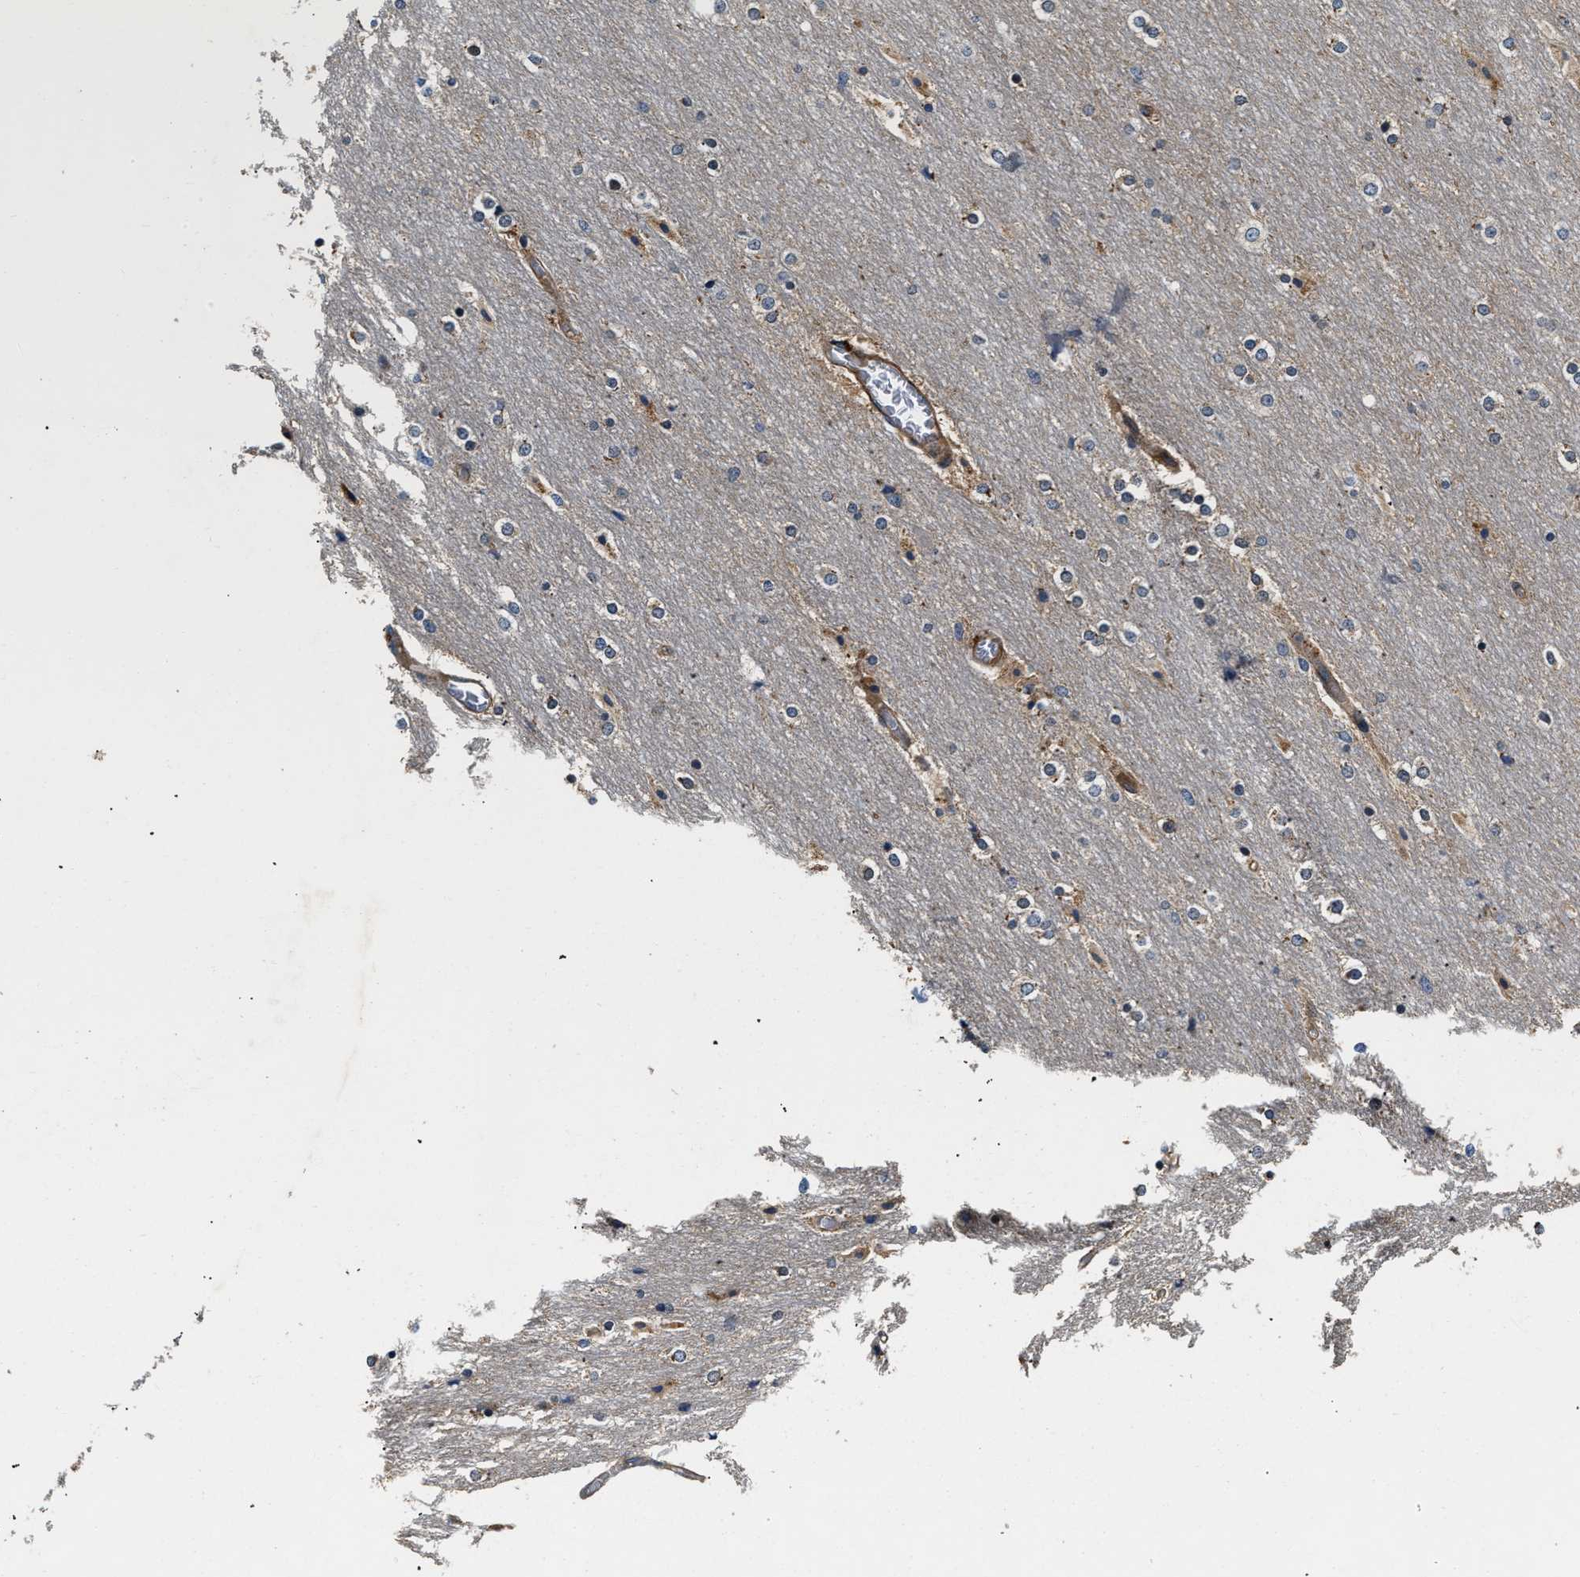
{"staining": {"intensity": "weak", "quantity": "25%-75%", "location": "cytoplasmic/membranous"}, "tissue": "cerebellum", "cell_type": "Cells in granular layer", "image_type": "normal", "snomed": [{"axis": "morphology", "description": "Normal tissue, NOS"}, {"axis": "topography", "description": "Cerebellum"}], "caption": "Immunohistochemistry (IHC) photomicrograph of normal cerebellum stained for a protein (brown), which demonstrates low levels of weak cytoplasmic/membranous positivity in about 25%-75% of cells in granular layer.", "gene": "NME6", "patient": {"sex": "female", "age": 54}}